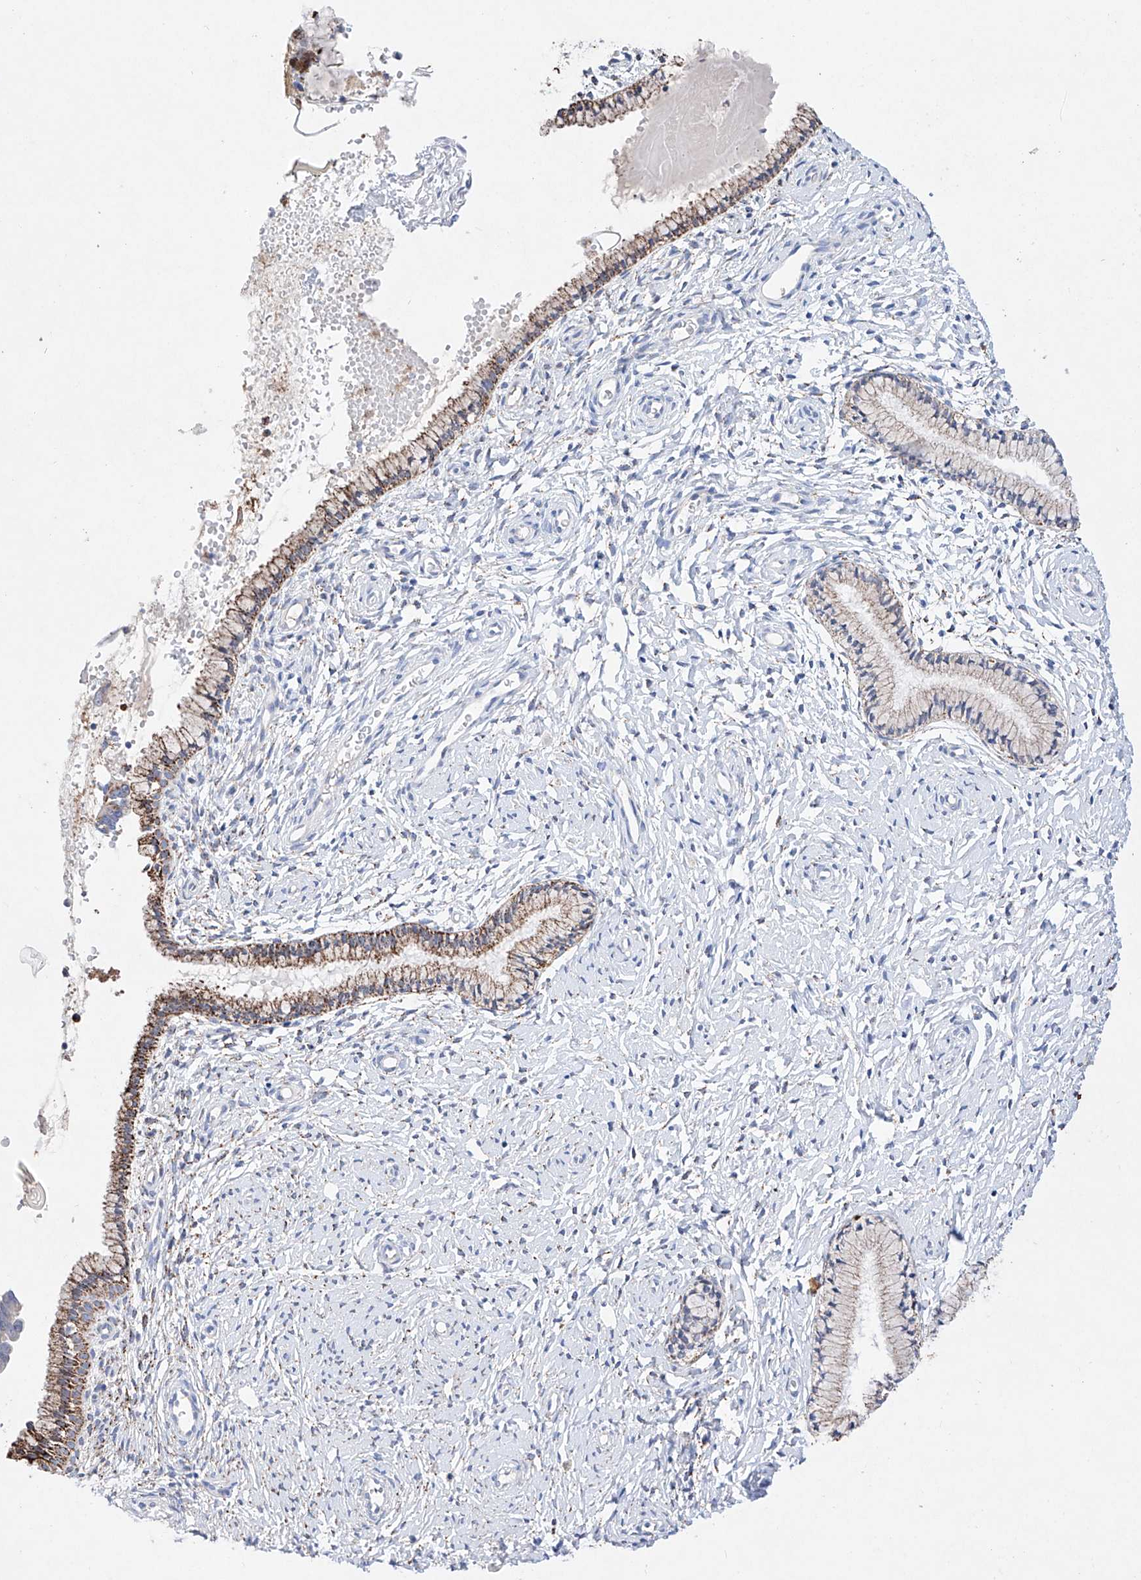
{"staining": {"intensity": "moderate", "quantity": "25%-75%", "location": "cytoplasmic/membranous"}, "tissue": "cervix", "cell_type": "Glandular cells", "image_type": "normal", "snomed": [{"axis": "morphology", "description": "Normal tissue, NOS"}, {"axis": "topography", "description": "Cervix"}], "caption": "High-power microscopy captured an IHC photomicrograph of benign cervix, revealing moderate cytoplasmic/membranous positivity in approximately 25%-75% of glandular cells.", "gene": "NRROS", "patient": {"sex": "female", "age": 33}}